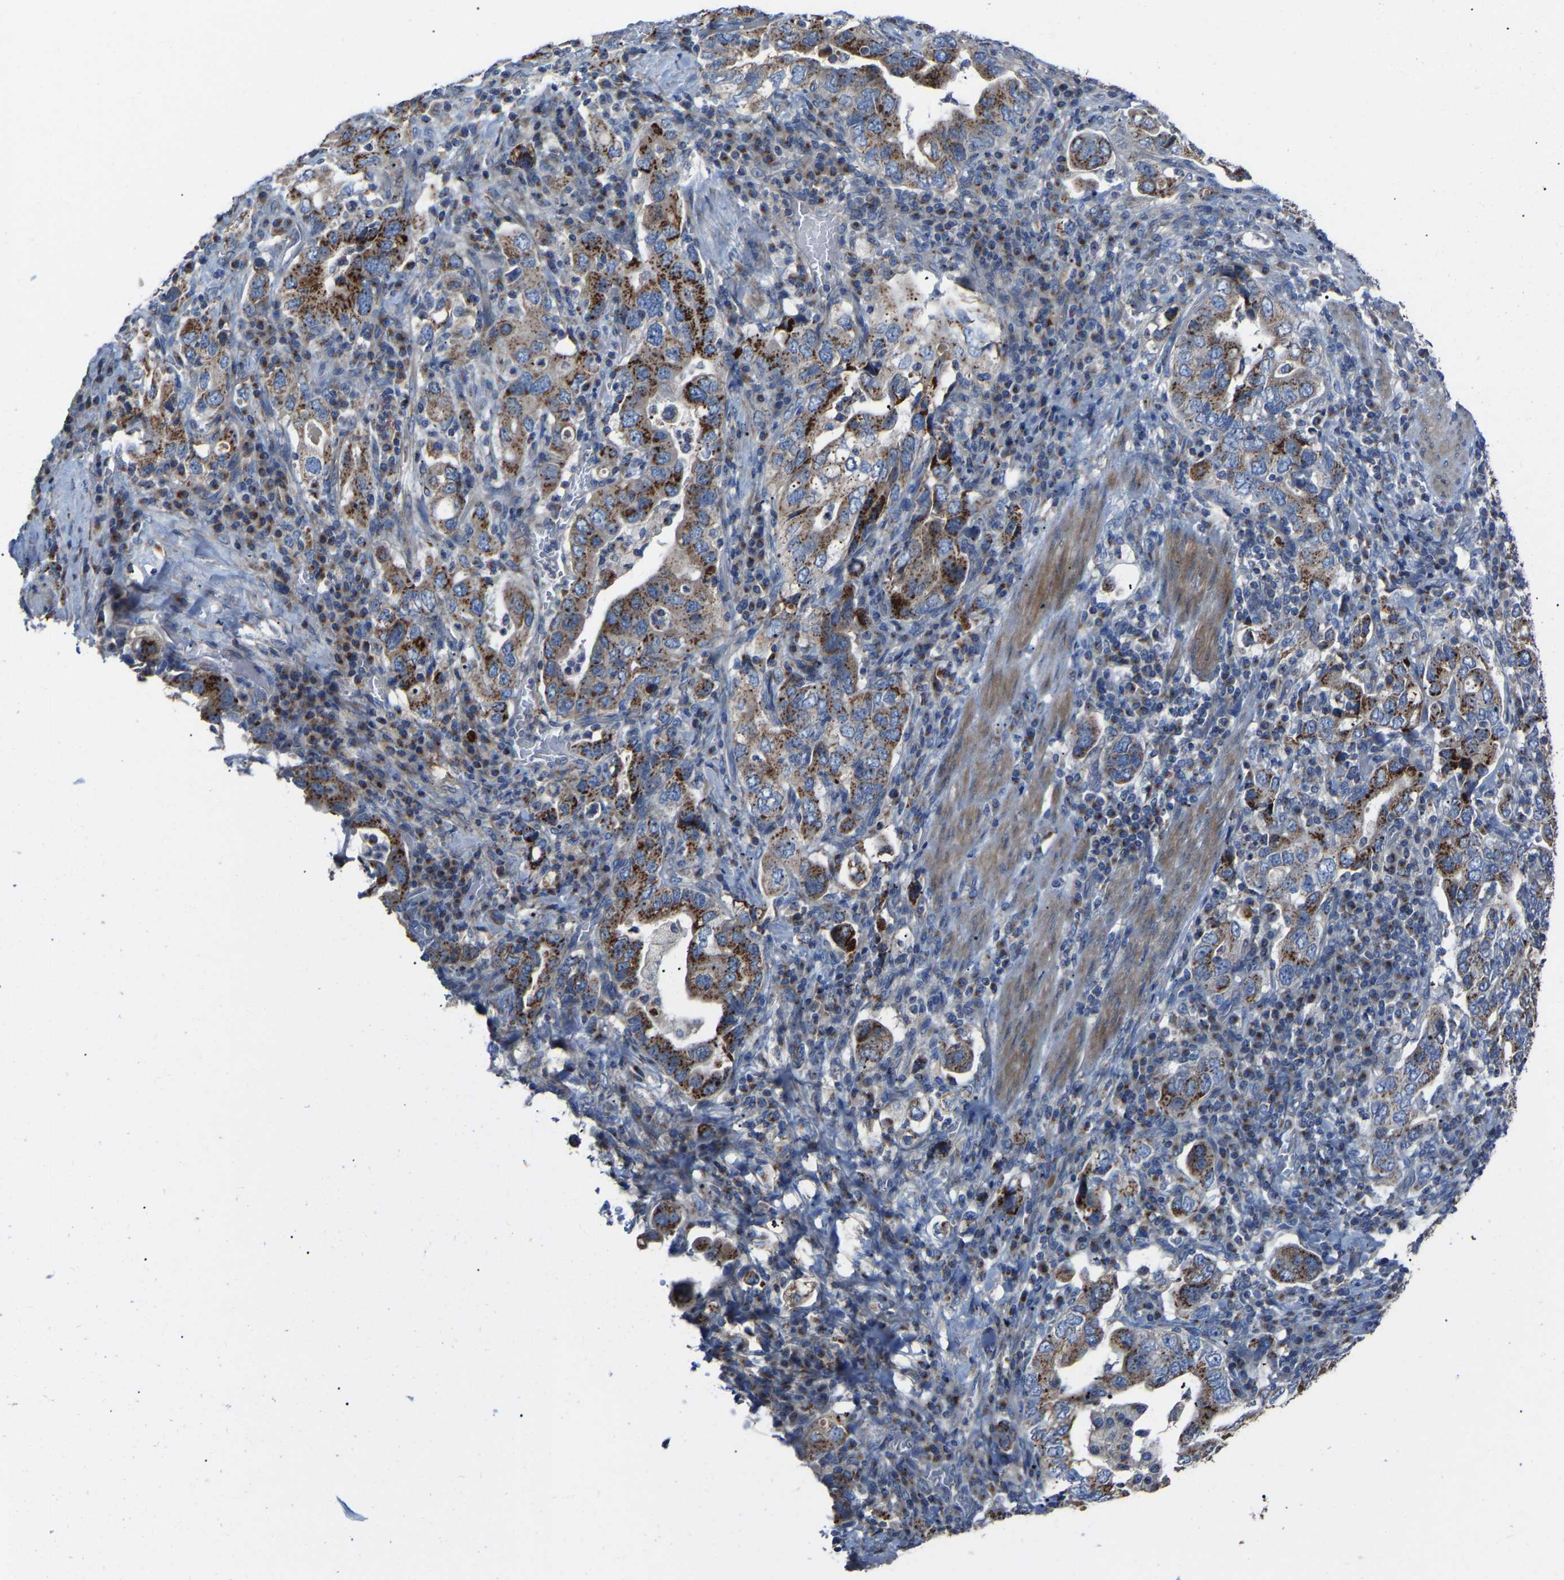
{"staining": {"intensity": "moderate", "quantity": ">75%", "location": "cytoplasmic/membranous"}, "tissue": "stomach cancer", "cell_type": "Tumor cells", "image_type": "cancer", "snomed": [{"axis": "morphology", "description": "Adenocarcinoma, NOS"}, {"axis": "topography", "description": "Stomach, upper"}], "caption": "High-power microscopy captured an immunohistochemistry photomicrograph of stomach cancer (adenocarcinoma), revealing moderate cytoplasmic/membranous staining in approximately >75% of tumor cells.", "gene": "CANT1", "patient": {"sex": "male", "age": 62}}